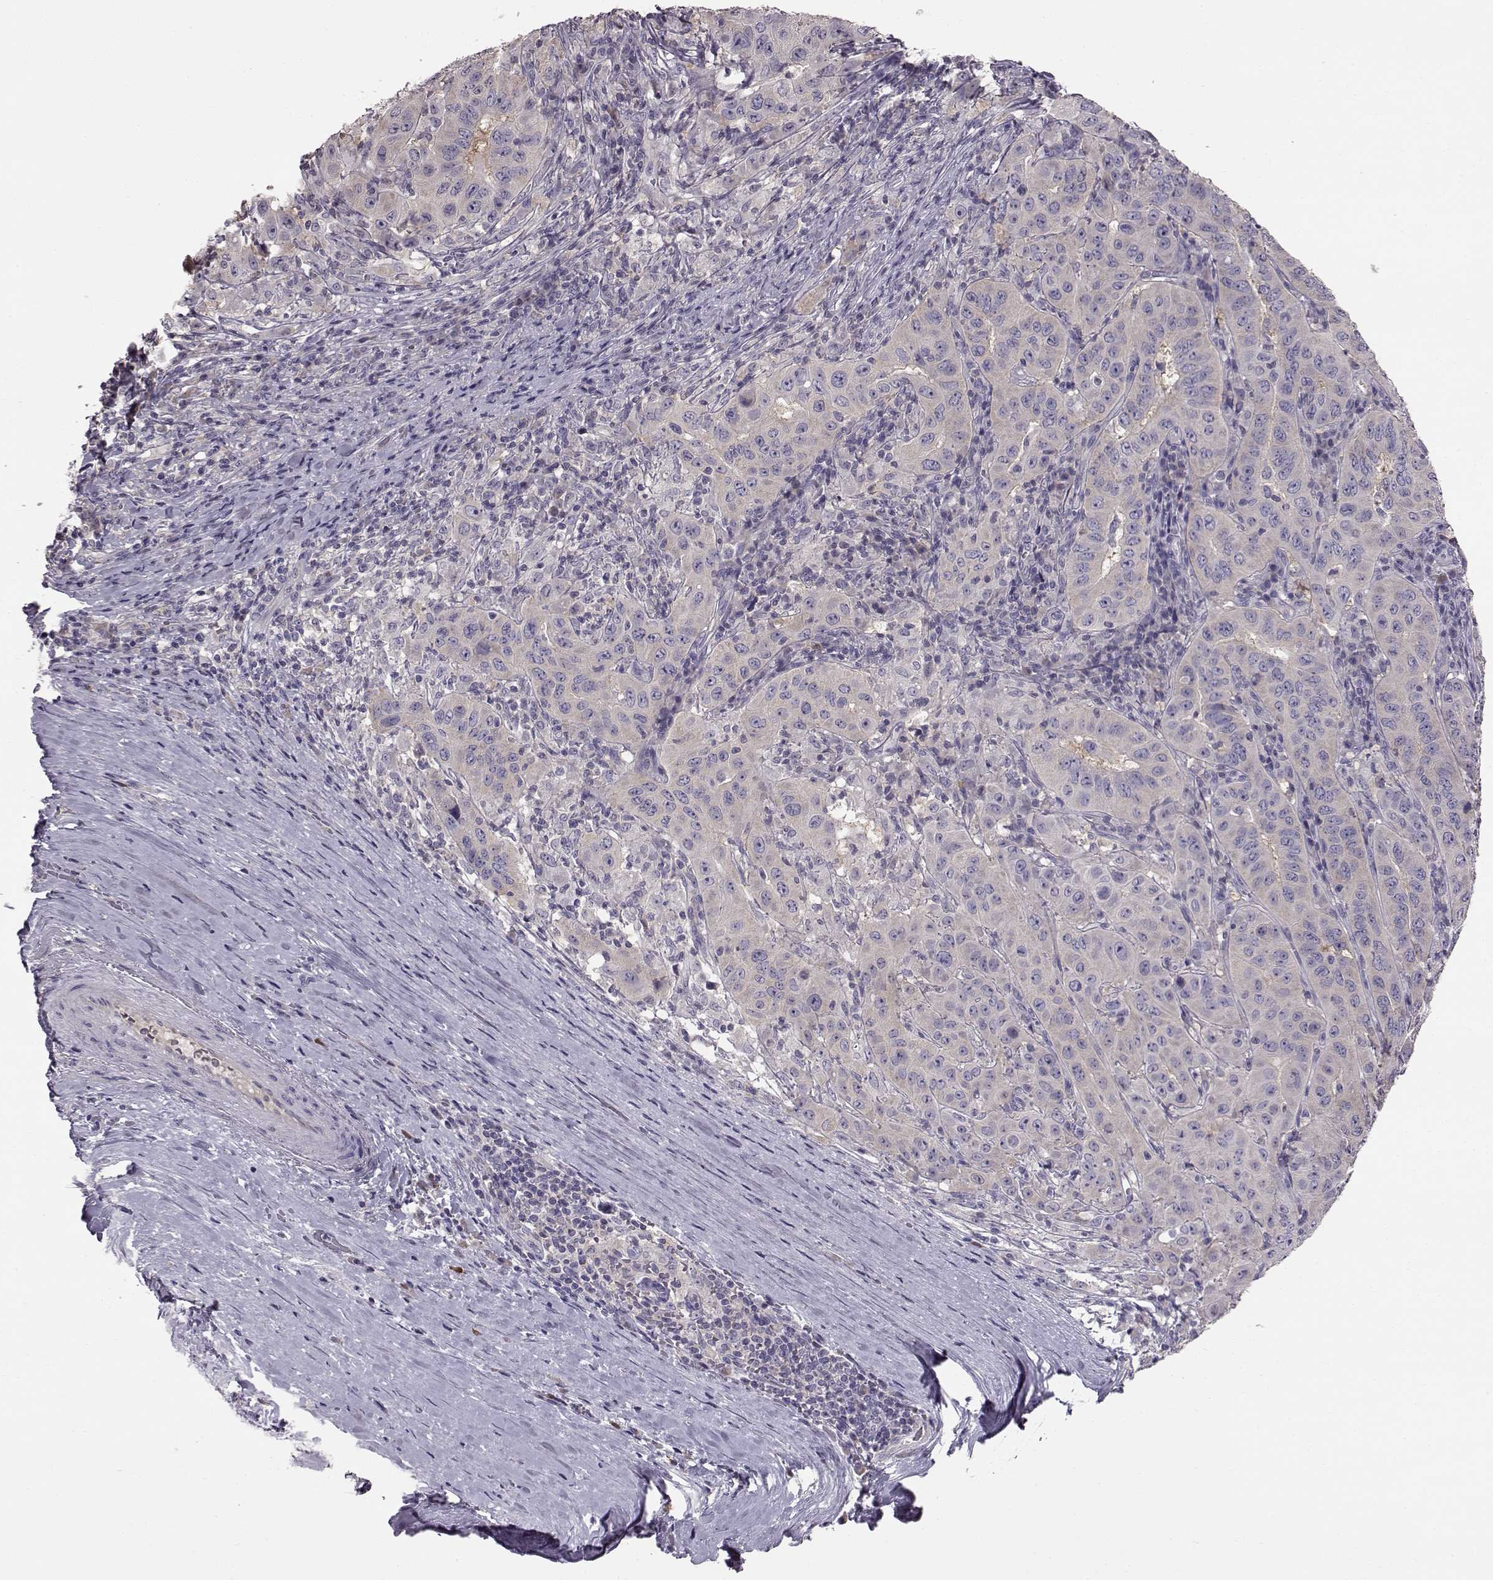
{"staining": {"intensity": "negative", "quantity": "none", "location": "none"}, "tissue": "pancreatic cancer", "cell_type": "Tumor cells", "image_type": "cancer", "snomed": [{"axis": "morphology", "description": "Adenocarcinoma, NOS"}, {"axis": "topography", "description": "Pancreas"}], "caption": "Micrograph shows no significant protein expression in tumor cells of pancreatic cancer (adenocarcinoma).", "gene": "ADGRG2", "patient": {"sex": "male", "age": 63}}